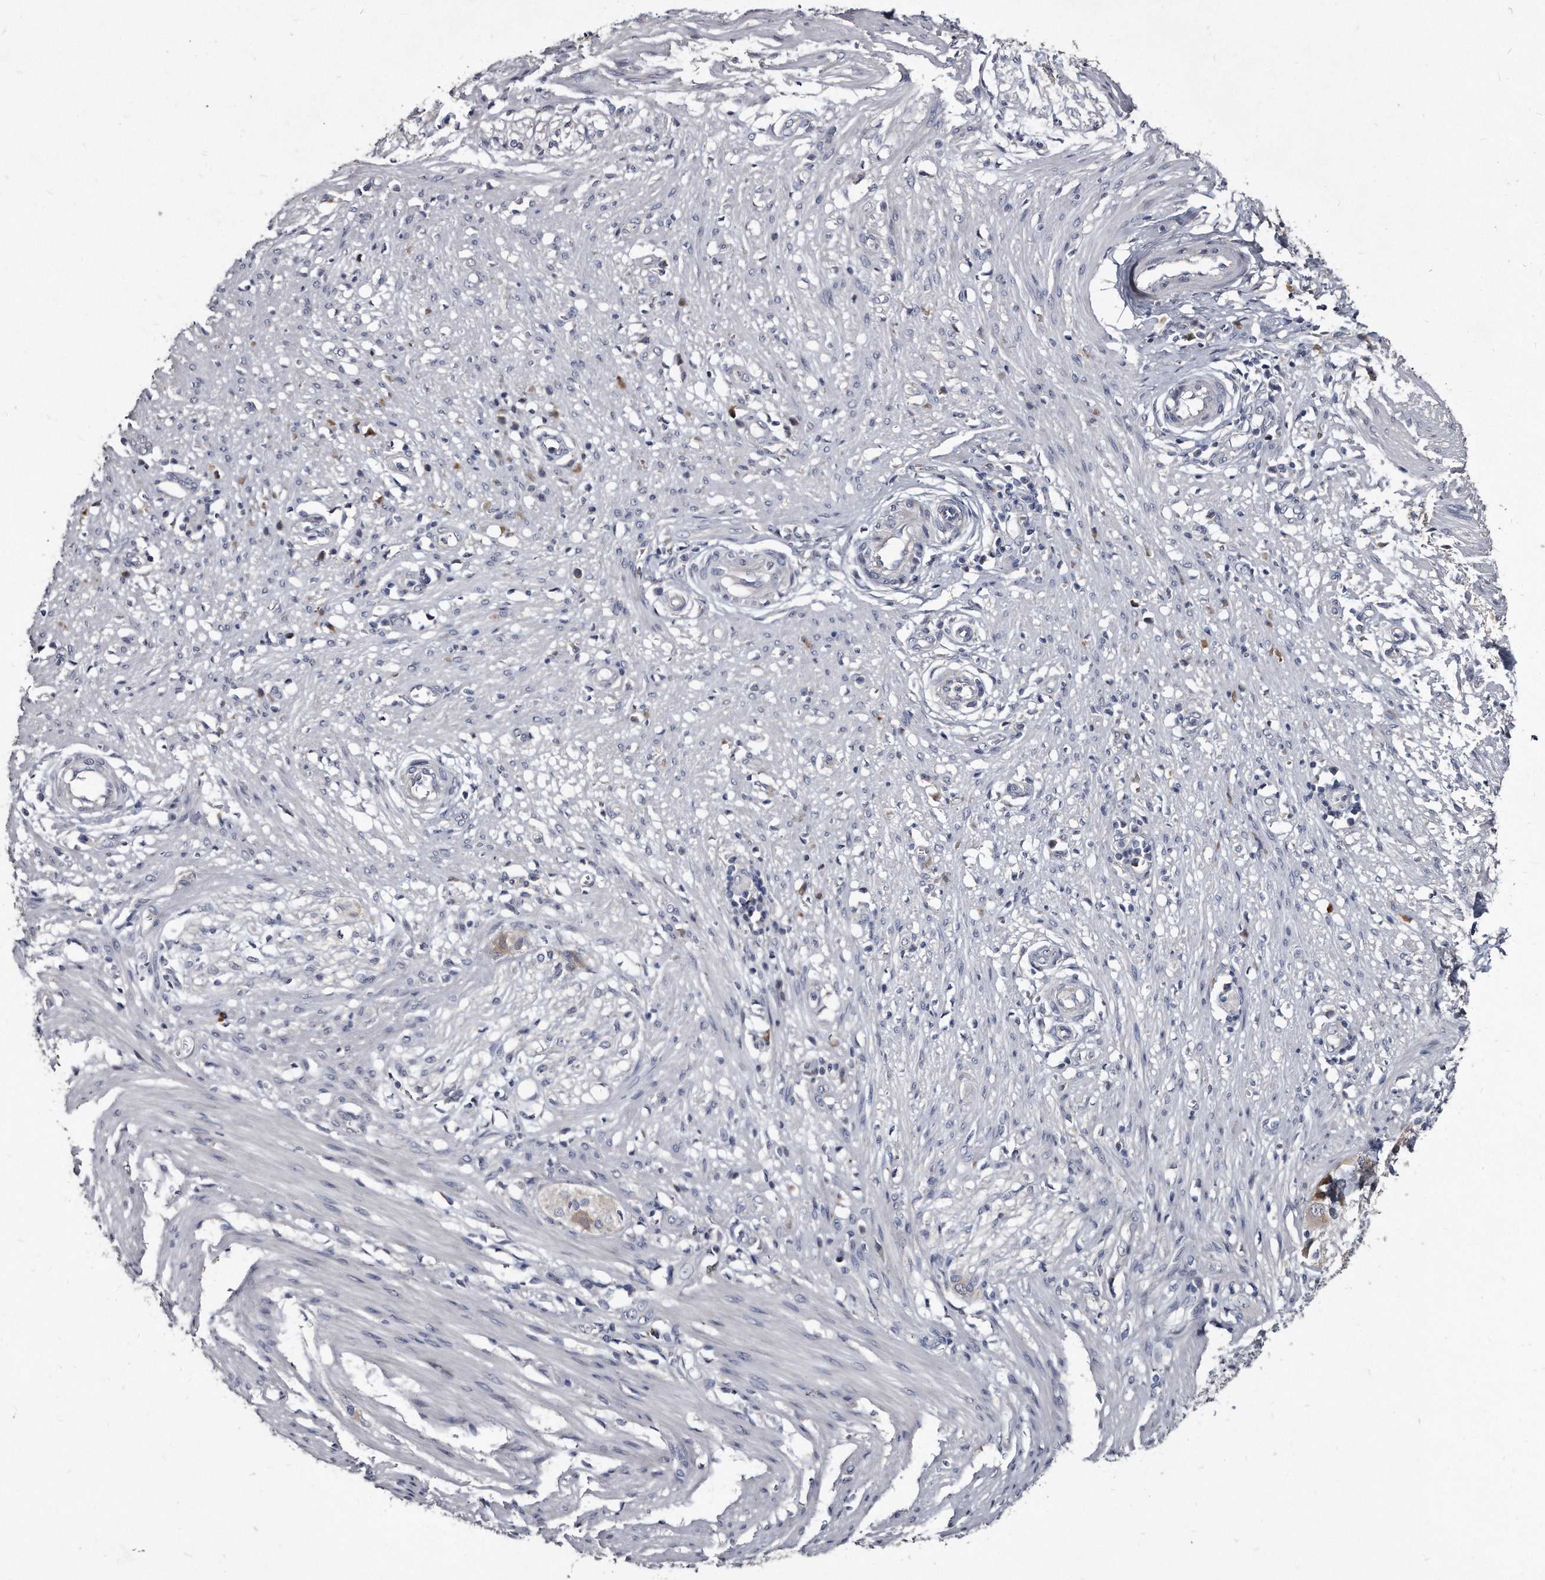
{"staining": {"intensity": "negative", "quantity": "none", "location": "none"}, "tissue": "smooth muscle", "cell_type": "Smooth muscle cells", "image_type": "normal", "snomed": [{"axis": "morphology", "description": "Normal tissue, NOS"}, {"axis": "morphology", "description": "Adenocarcinoma, NOS"}, {"axis": "topography", "description": "Colon"}, {"axis": "topography", "description": "Peripheral nerve tissue"}], "caption": "Normal smooth muscle was stained to show a protein in brown. There is no significant positivity in smooth muscle cells. The staining is performed using DAB (3,3'-diaminobenzidine) brown chromogen with nuclei counter-stained in using hematoxylin.", "gene": "KLHDC3", "patient": {"sex": "male", "age": 14}}